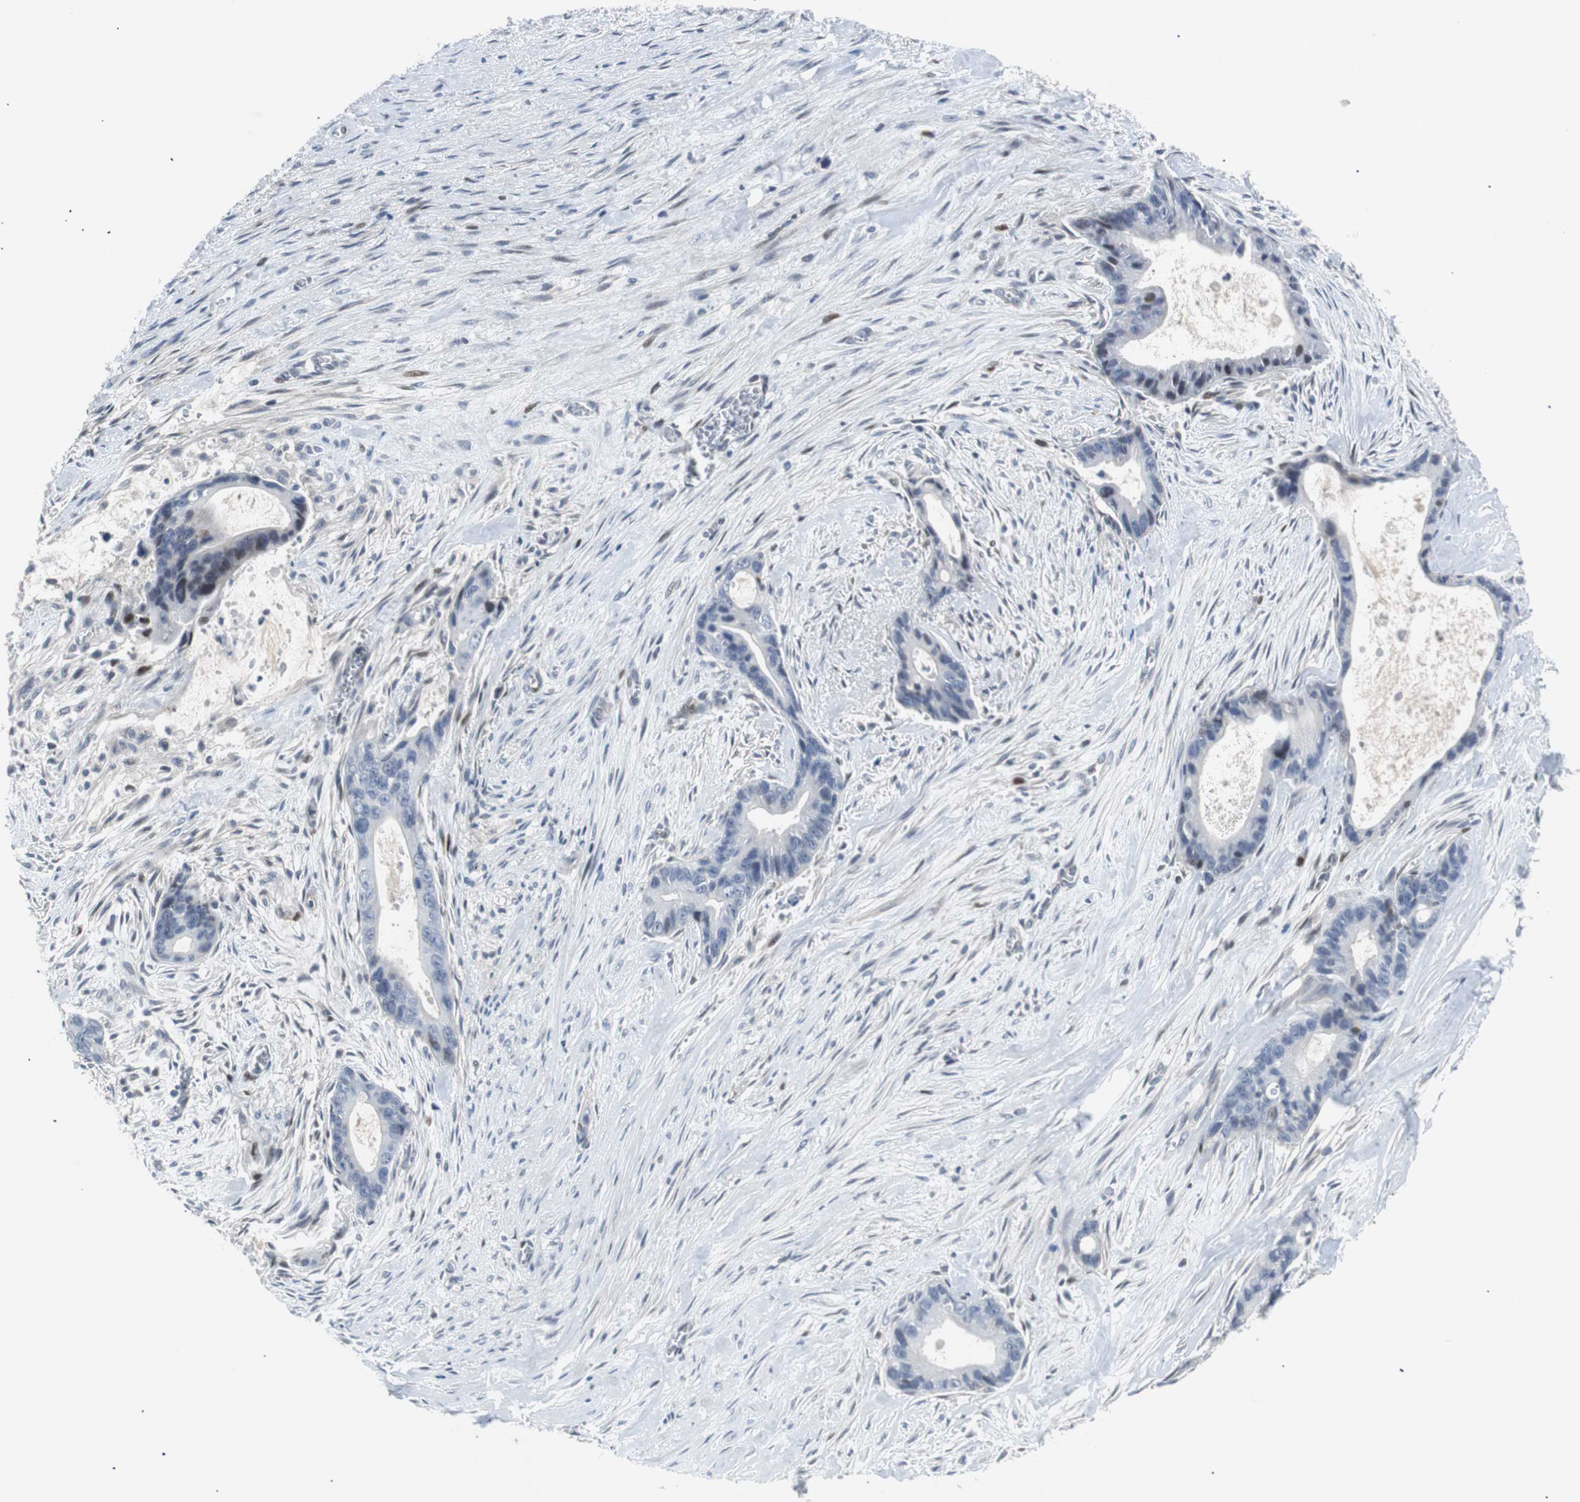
{"staining": {"intensity": "negative", "quantity": "none", "location": "none"}, "tissue": "liver cancer", "cell_type": "Tumor cells", "image_type": "cancer", "snomed": [{"axis": "morphology", "description": "Cholangiocarcinoma"}, {"axis": "topography", "description": "Liver"}], "caption": "The IHC photomicrograph has no significant staining in tumor cells of liver cholangiocarcinoma tissue.", "gene": "MAP2K4", "patient": {"sex": "female", "age": 55}}